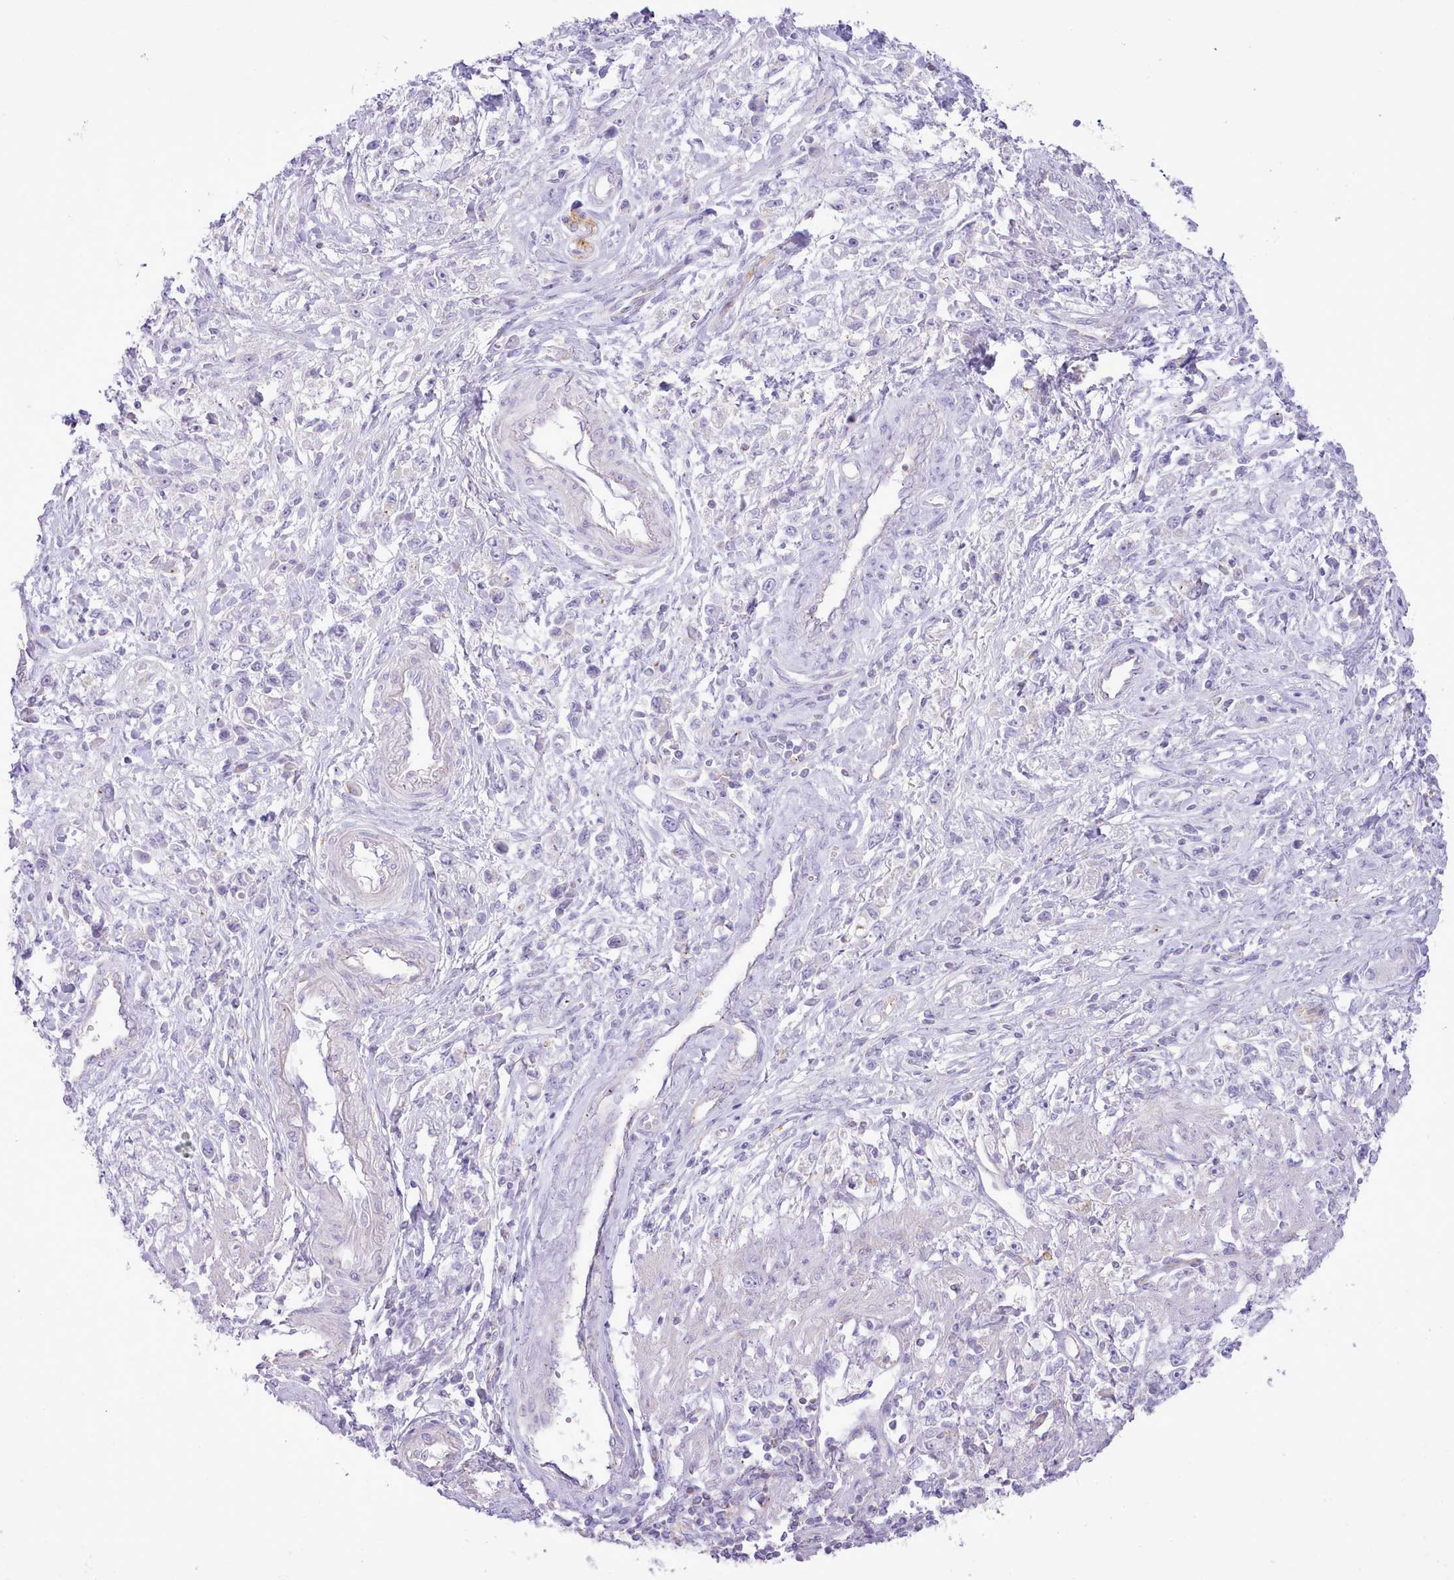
{"staining": {"intensity": "negative", "quantity": "none", "location": "none"}, "tissue": "stomach cancer", "cell_type": "Tumor cells", "image_type": "cancer", "snomed": [{"axis": "morphology", "description": "Adenocarcinoma, NOS"}, {"axis": "topography", "description": "Stomach"}], "caption": "Histopathology image shows no protein staining in tumor cells of stomach cancer (adenocarcinoma) tissue. (DAB (3,3'-diaminobenzidine) immunohistochemistry visualized using brightfield microscopy, high magnification).", "gene": "MDFI", "patient": {"sex": "female", "age": 59}}